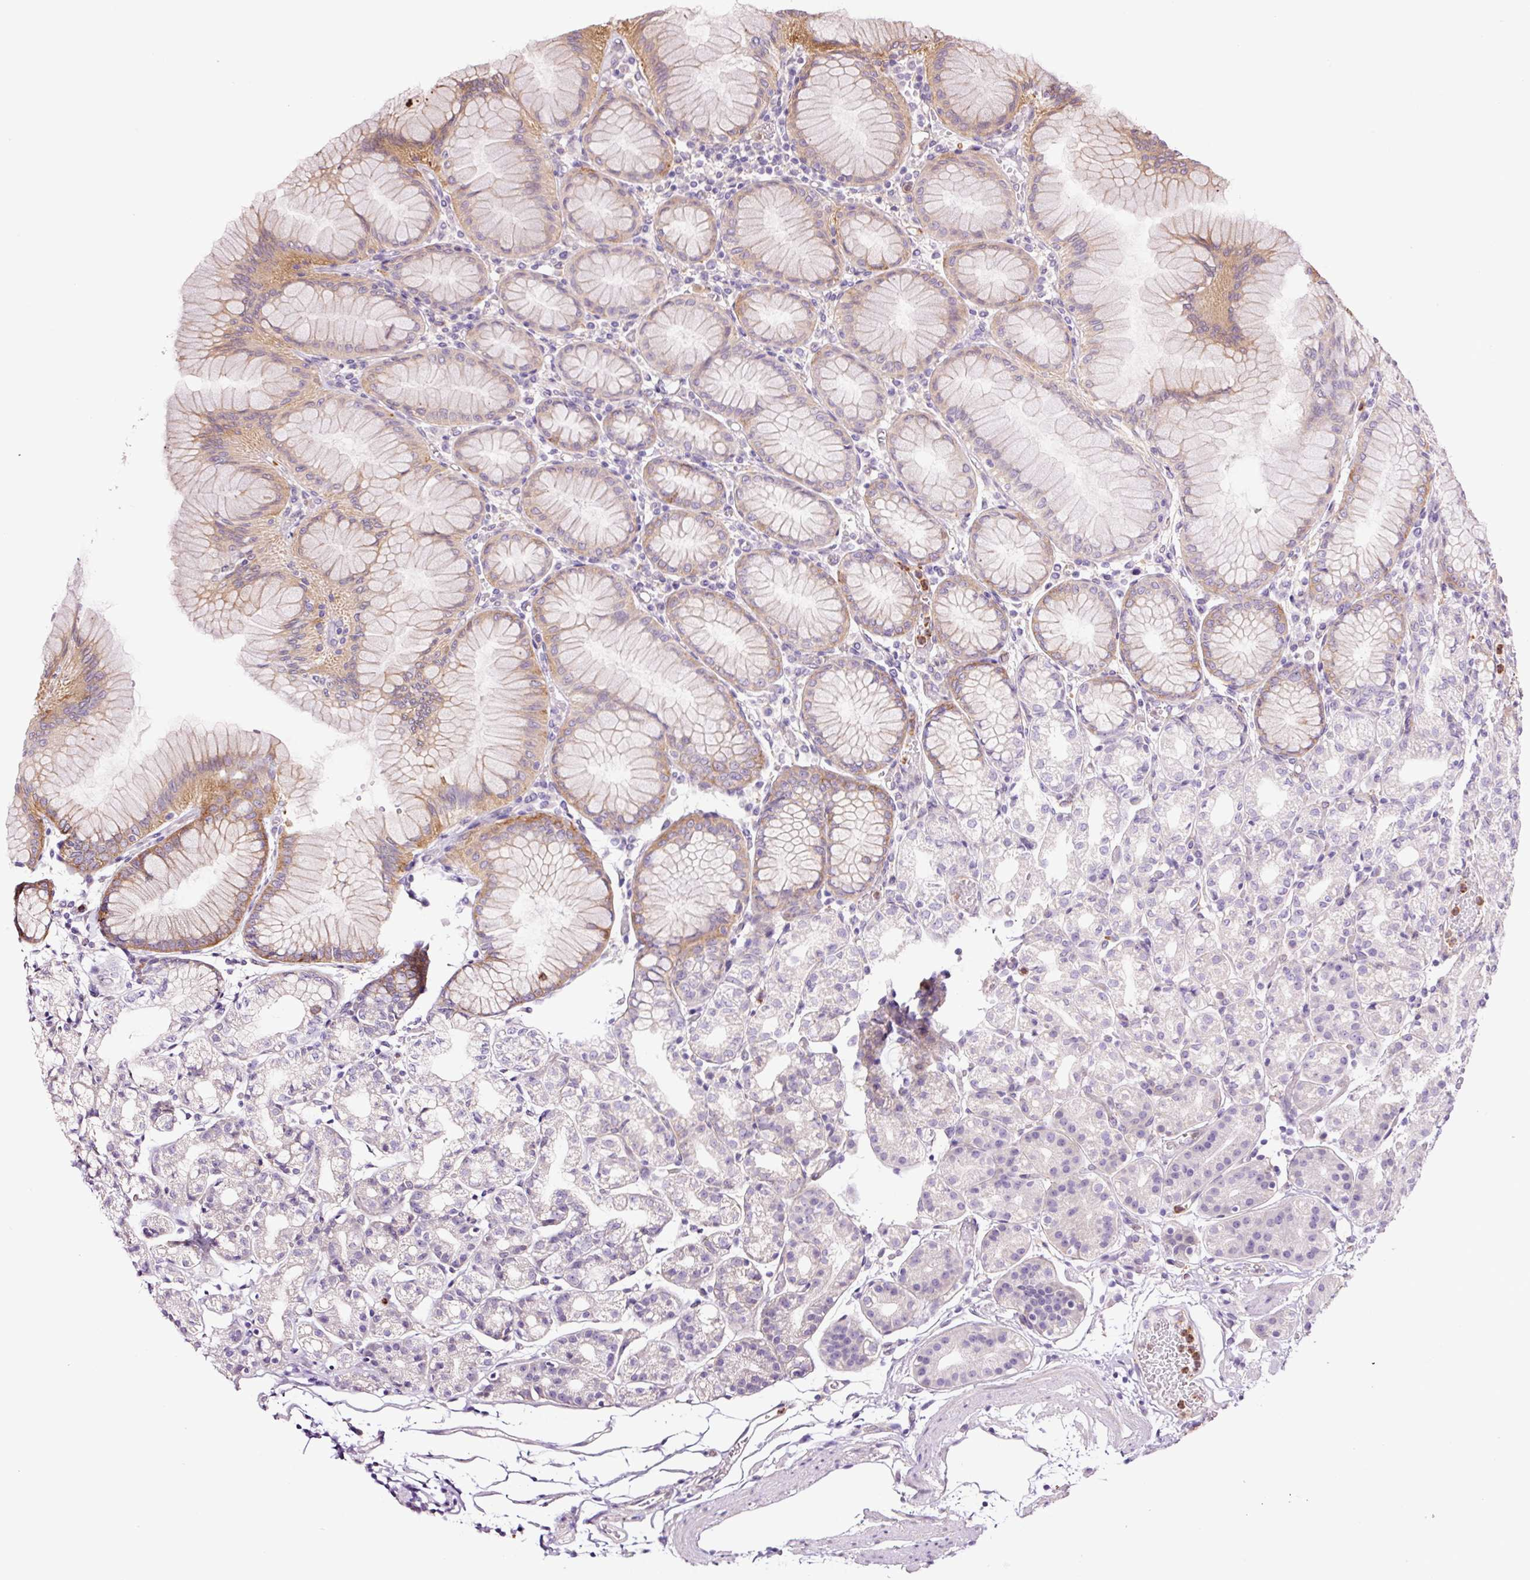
{"staining": {"intensity": "moderate", "quantity": "25%-75%", "location": "cytoplasmic/membranous"}, "tissue": "stomach", "cell_type": "Glandular cells", "image_type": "normal", "snomed": [{"axis": "morphology", "description": "Normal tissue, NOS"}, {"axis": "topography", "description": "Stomach"}], "caption": "High-power microscopy captured an immunohistochemistry (IHC) histopathology image of normal stomach, revealing moderate cytoplasmic/membranous positivity in approximately 25%-75% of glandular cells. (IHC, brightfield microscopy, high magnification).", "gene": "SH2D6", "patient": {"sex": "female", "age": 57}}